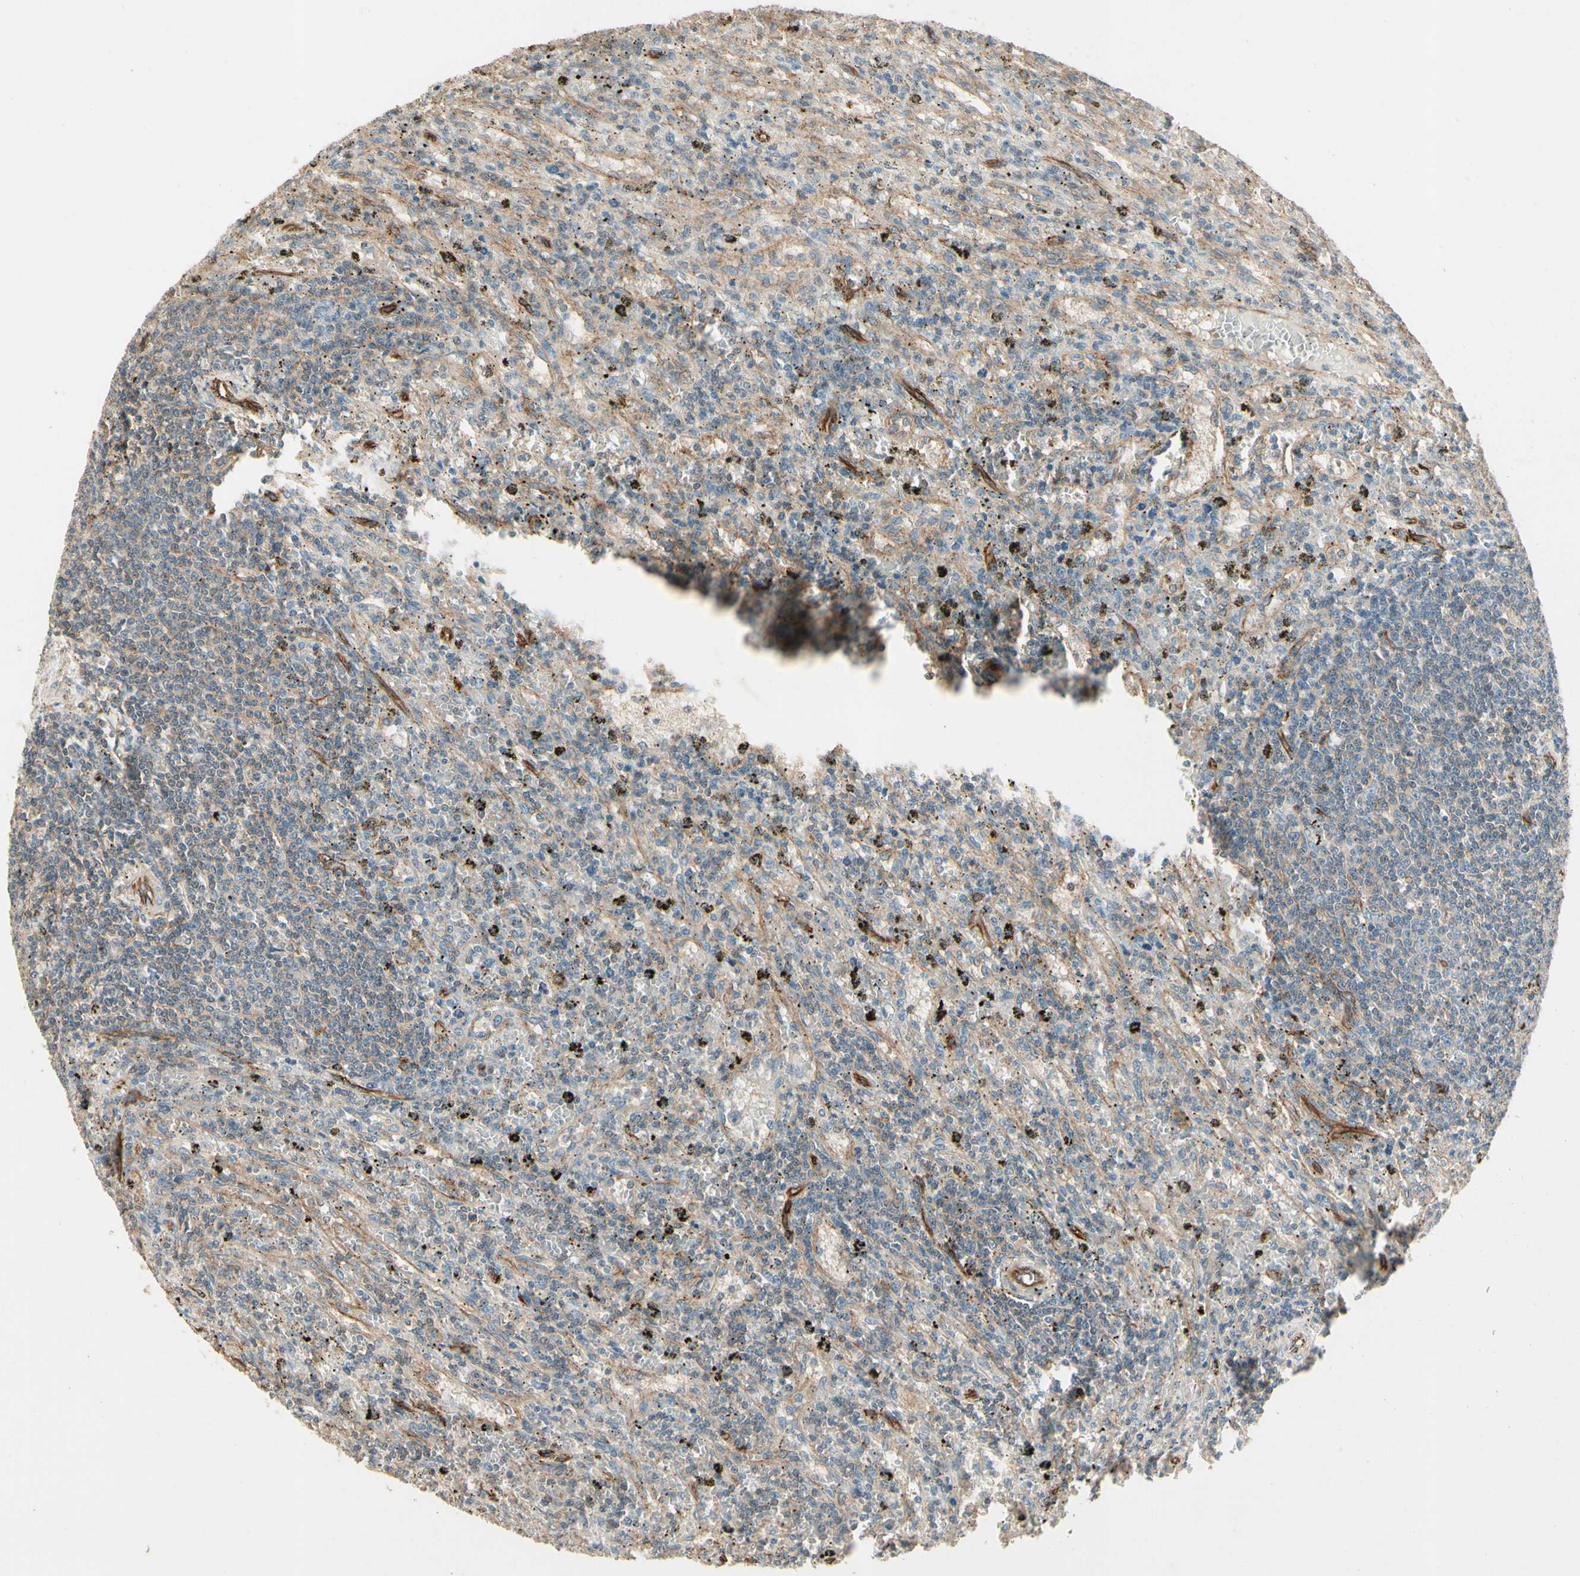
{"staining": {"intensity": "negative", "quantity": "none", "location": "none"}, "tissue": "lymphoma", "cell_type": "Tumor cells", "image_type": "cancer", "snomed": [{"axis": "morphology", "description": "Malignant lymphoma, non-Hodgkin's type, Low grade"}, {"axis": "topography", "description": "Spleen"}], "caption": "DAB (3,3'-diaminobenzidine) immunohistochemical staining of lymphoma demonstrates no significant expression in tumor cells. (DAB immunohistochemistry (IHC) with hematoxylin counter stain).", "gene": "RNF180", "patient": {"sex": "male", "age": 76}}